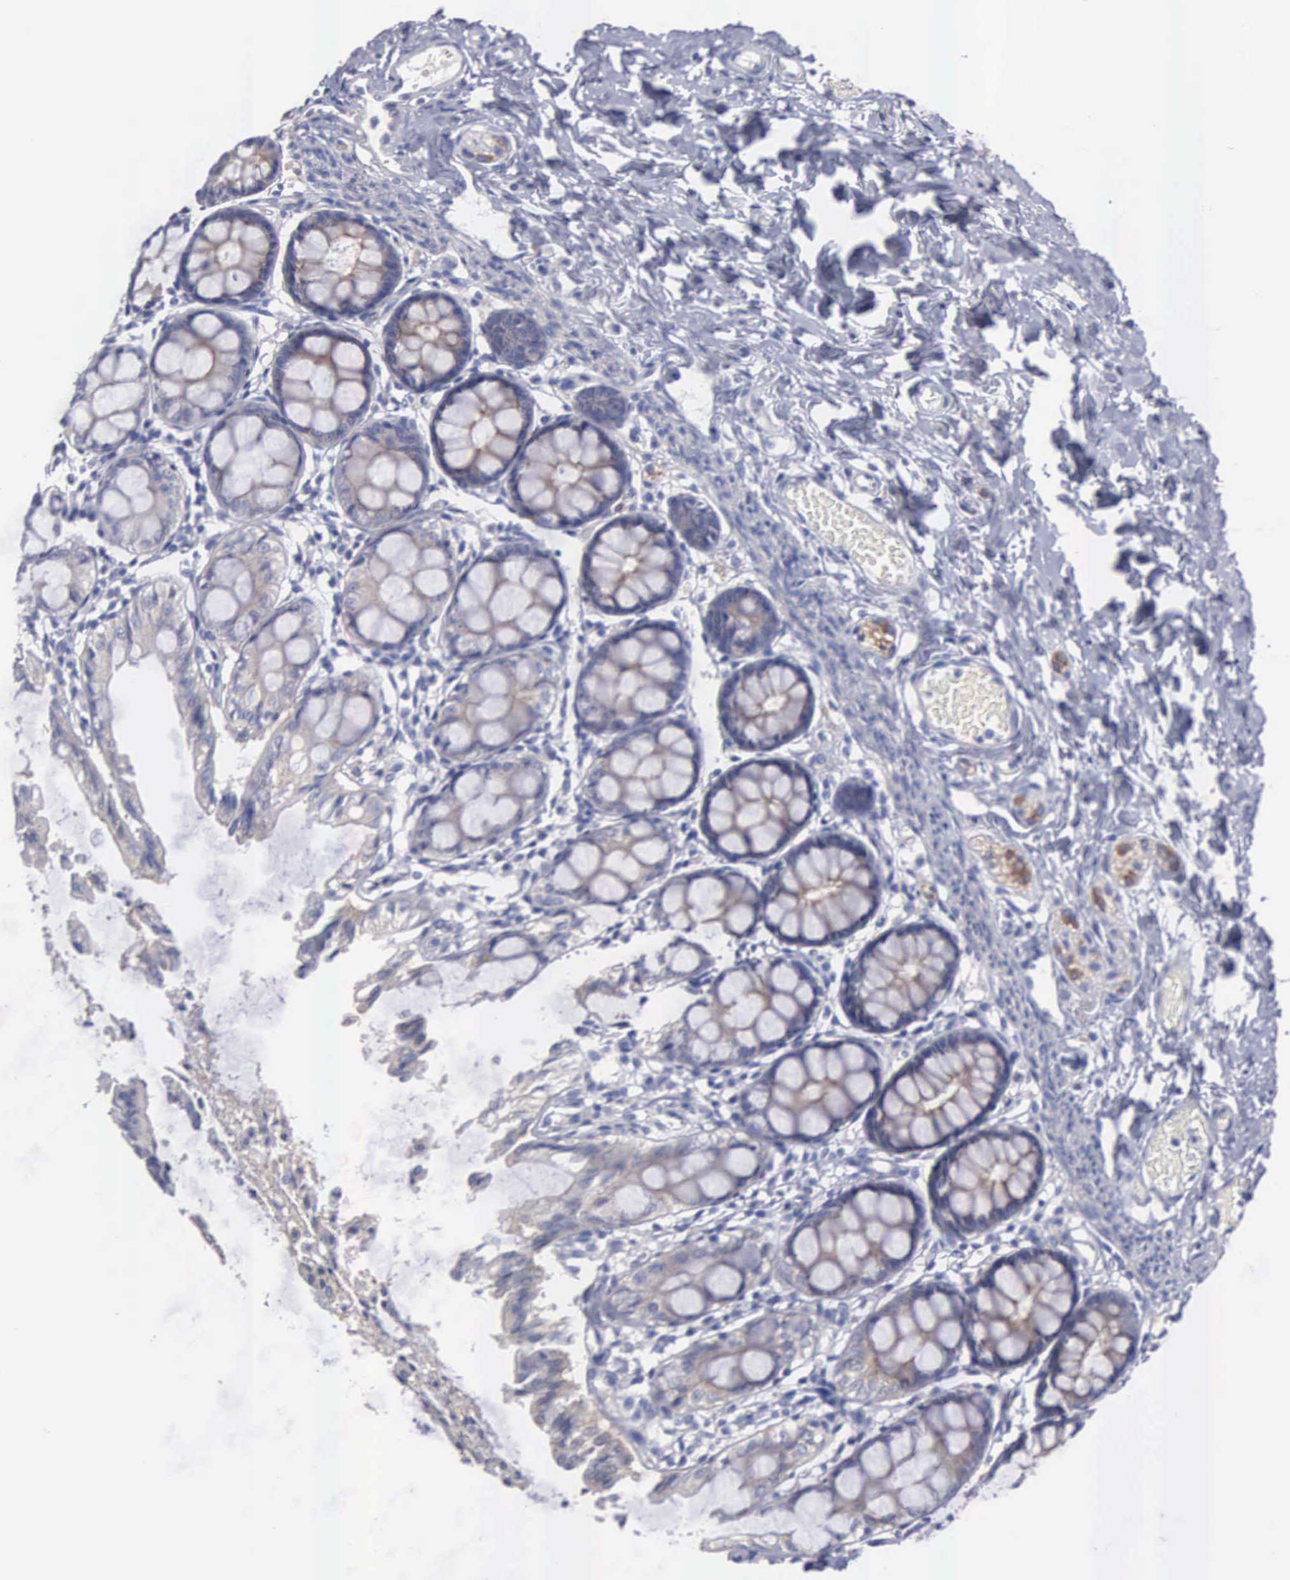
{"staining": {"intensity": "negative", "quantity": "none", "location": "none"}, "tissue": "colon", "cell_type": "Endothelial cells", "image_type": "normal", "snomed": [{"axis": "morphology", "description": "Normal tissue, NOS"}, {"axis": "topography", "description": "Colon"}], "caption": "IHC image of normal colon stained for a protein (brown), which demonstrates no expression in endothelial cells. The staining is performed using DAB brown chromogen with nuclei counter-stained in using hematoxylin.", "gene": "CEP170B", "patient": {"sex": "male", "age": 54}}